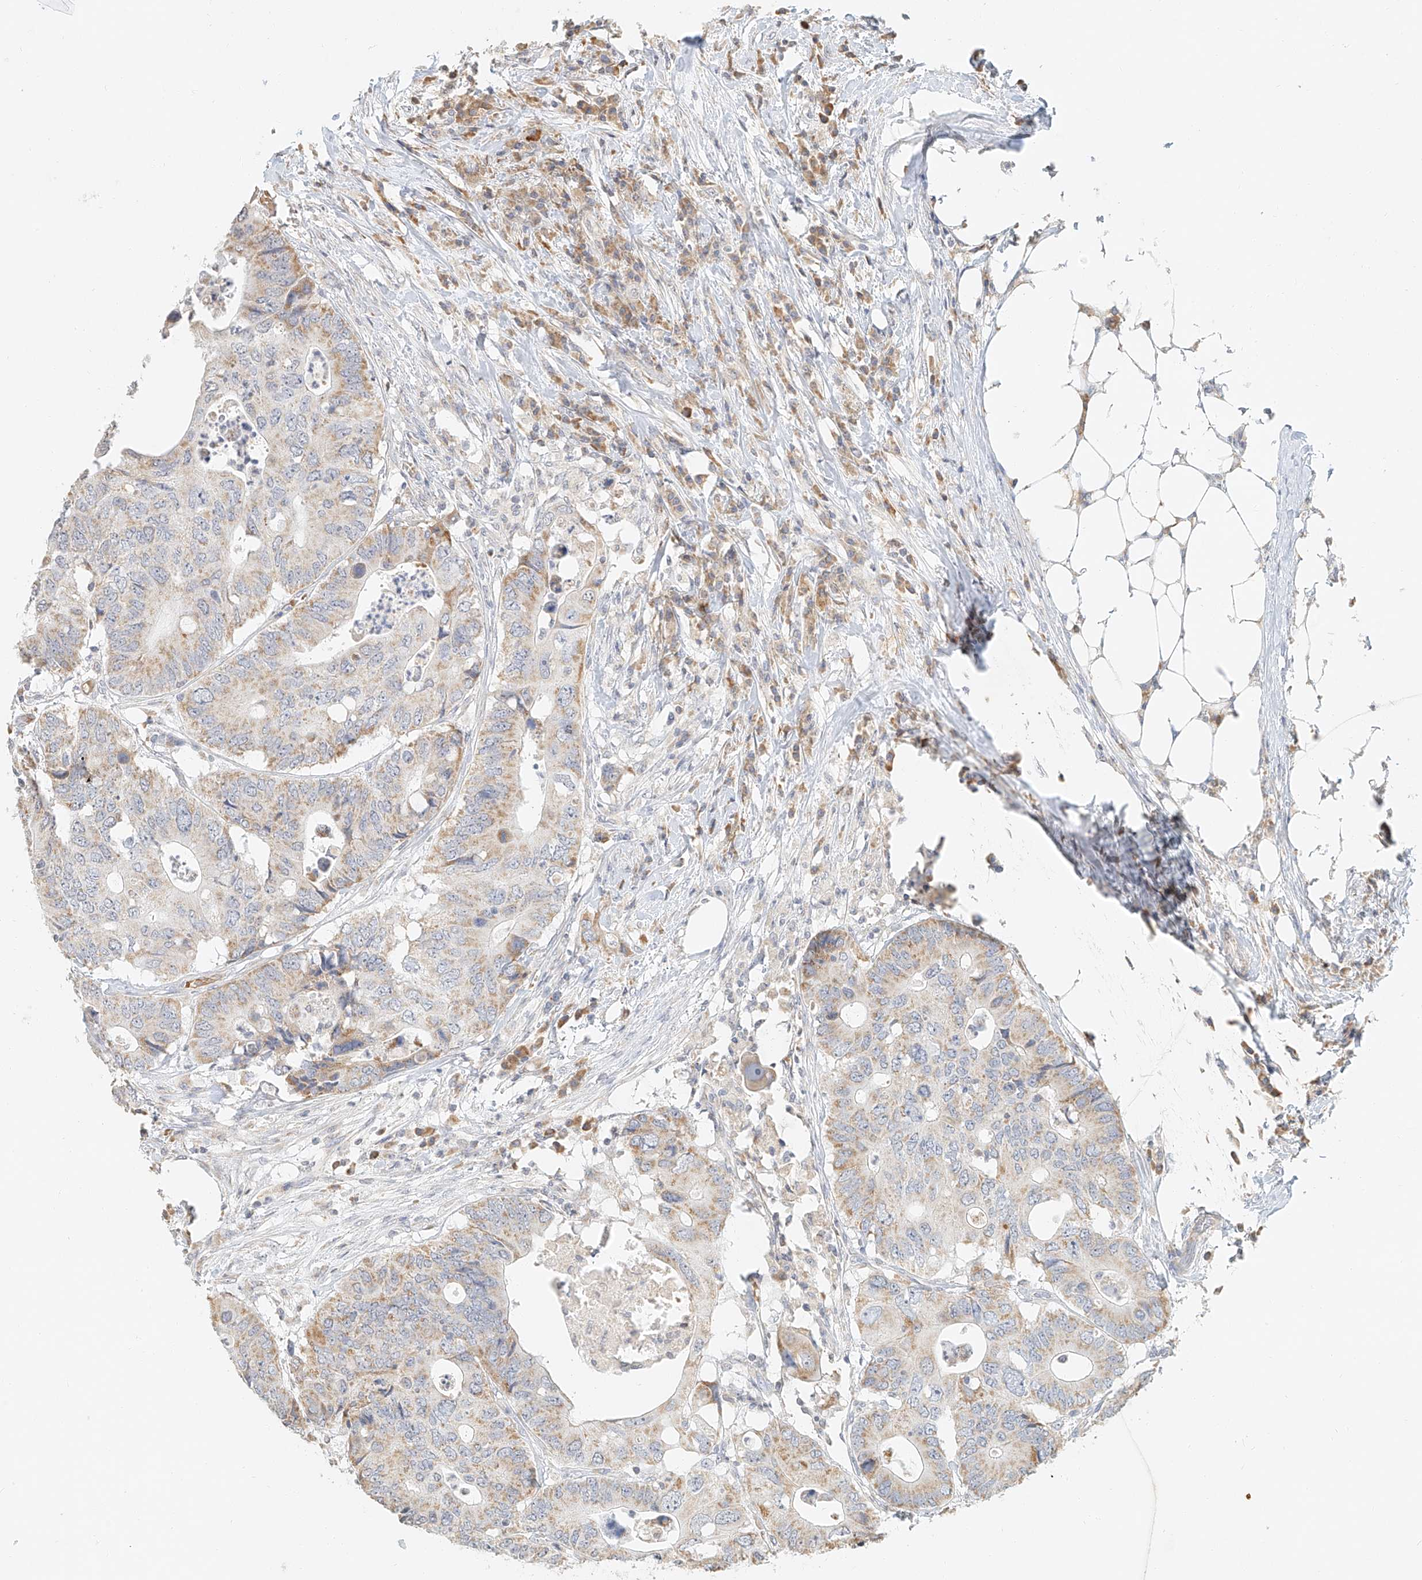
{"staining": {"intensity": "weak", "quantity": "25%-75%", "location": "cytoplasmic/membranous"}, "tissue": "colorectal cancer", "cell_type": "Tumor cells", "image_type": "cancer", "snomed": [{"axis": "morphology", "description": "Adenocarcinoma, NOS"}, {"axis": "topography", "description": "Colon"}], "caption": "A low amount of weak cytoplasmic/membranous positivity is identified in about 25%-75% of tumor cells in colorectal cancer (adenocarcinoma) tissue.", "gene": "CXorf58", "patient": {"sex": "male", "age": 71}}